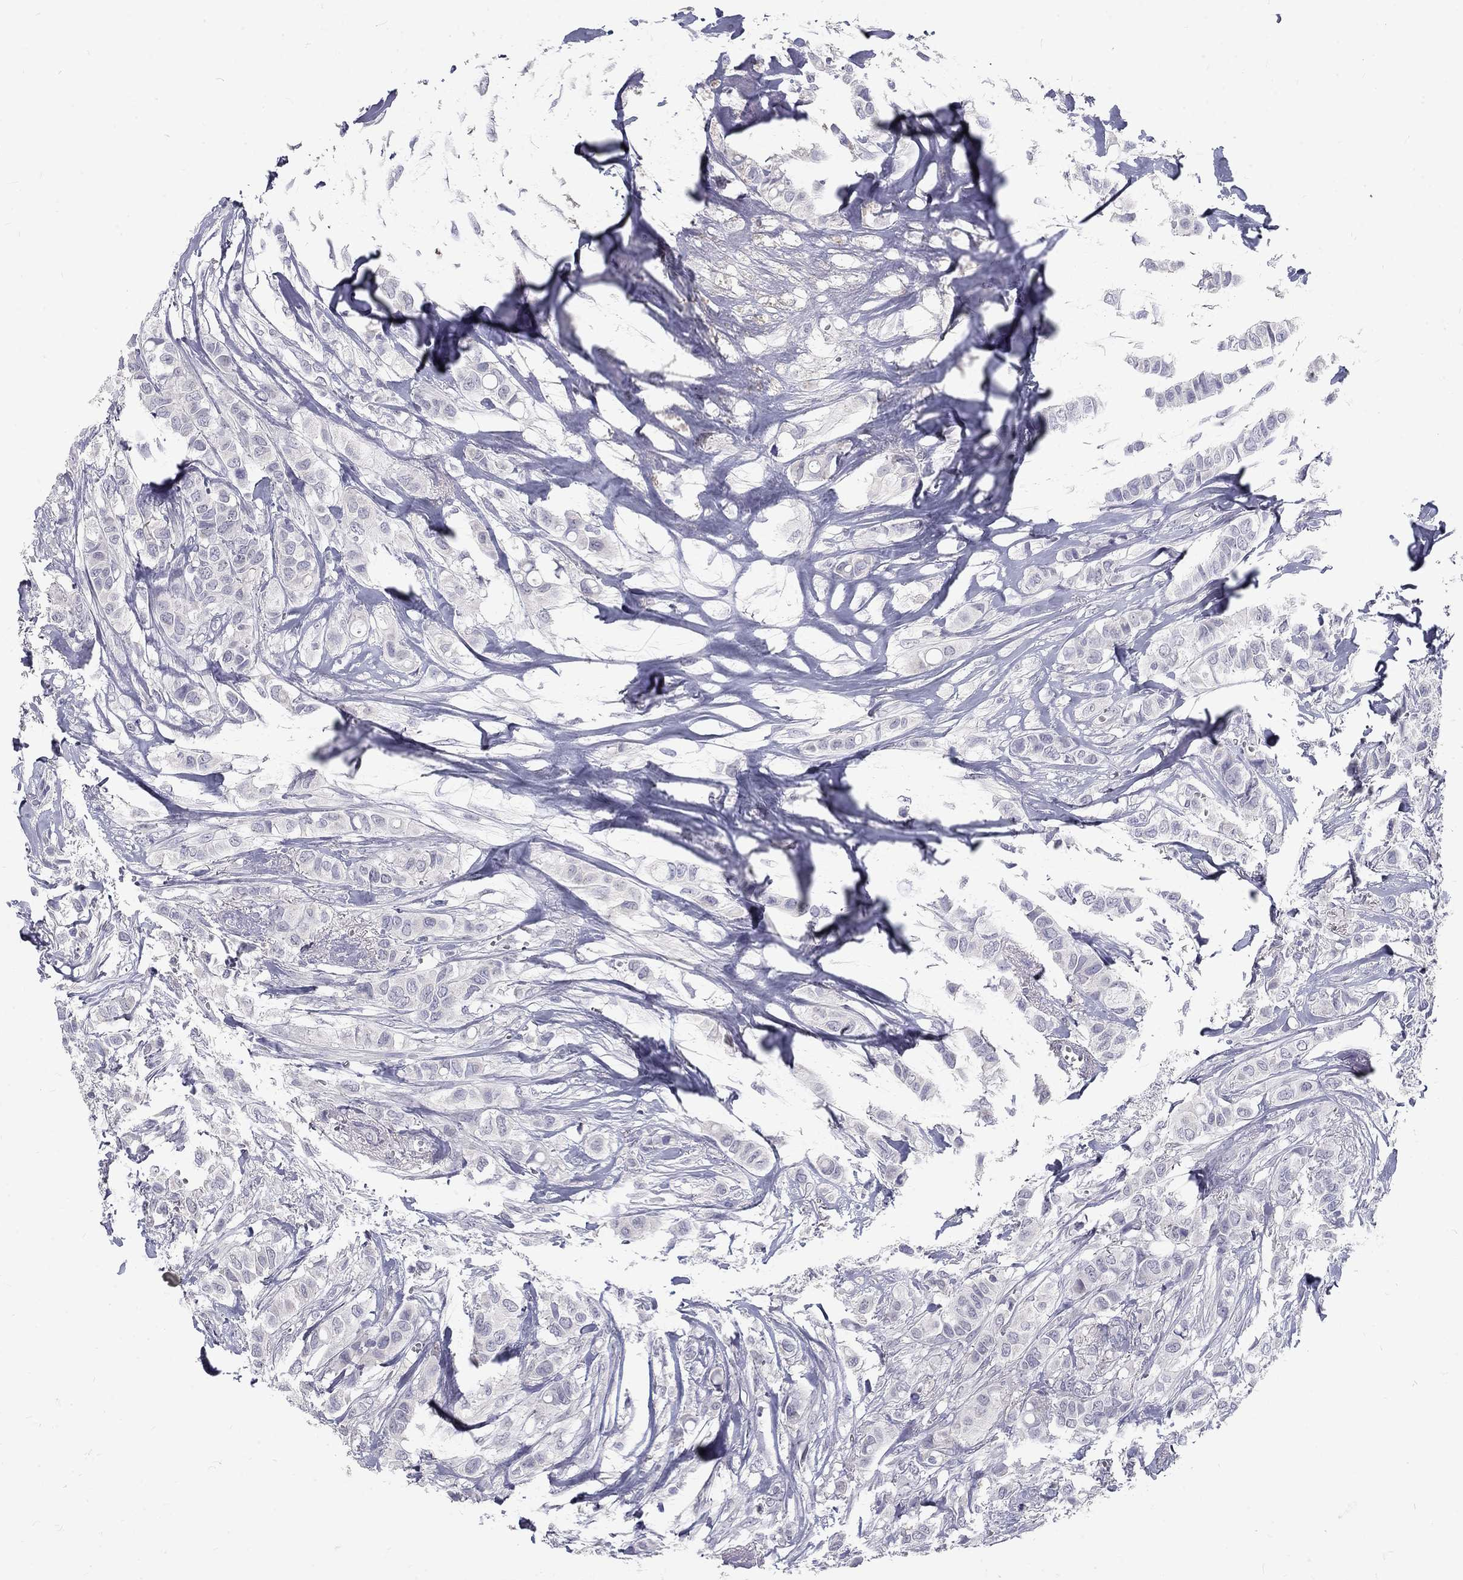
{"staining": {"intensity": "negative", "quantity": "none", "location": "none"}, "tissue": "breast cancer", "cell_type": "Tumor cells", "image_type": "cancer", "snomed": [{"axis": "morphology", "description": "Duct carcinoma"}, {"axis": "topography", "description": "Breast"}], "caption": "An immunohistochemistry (IHC) micrograph of breast invasive ductal carcinoma is shown. There is no staining in tumor cells of breast invasive ductal carcinoma.", "gene": "NOS1", "patient": {"sex": "female", "age": 85}}